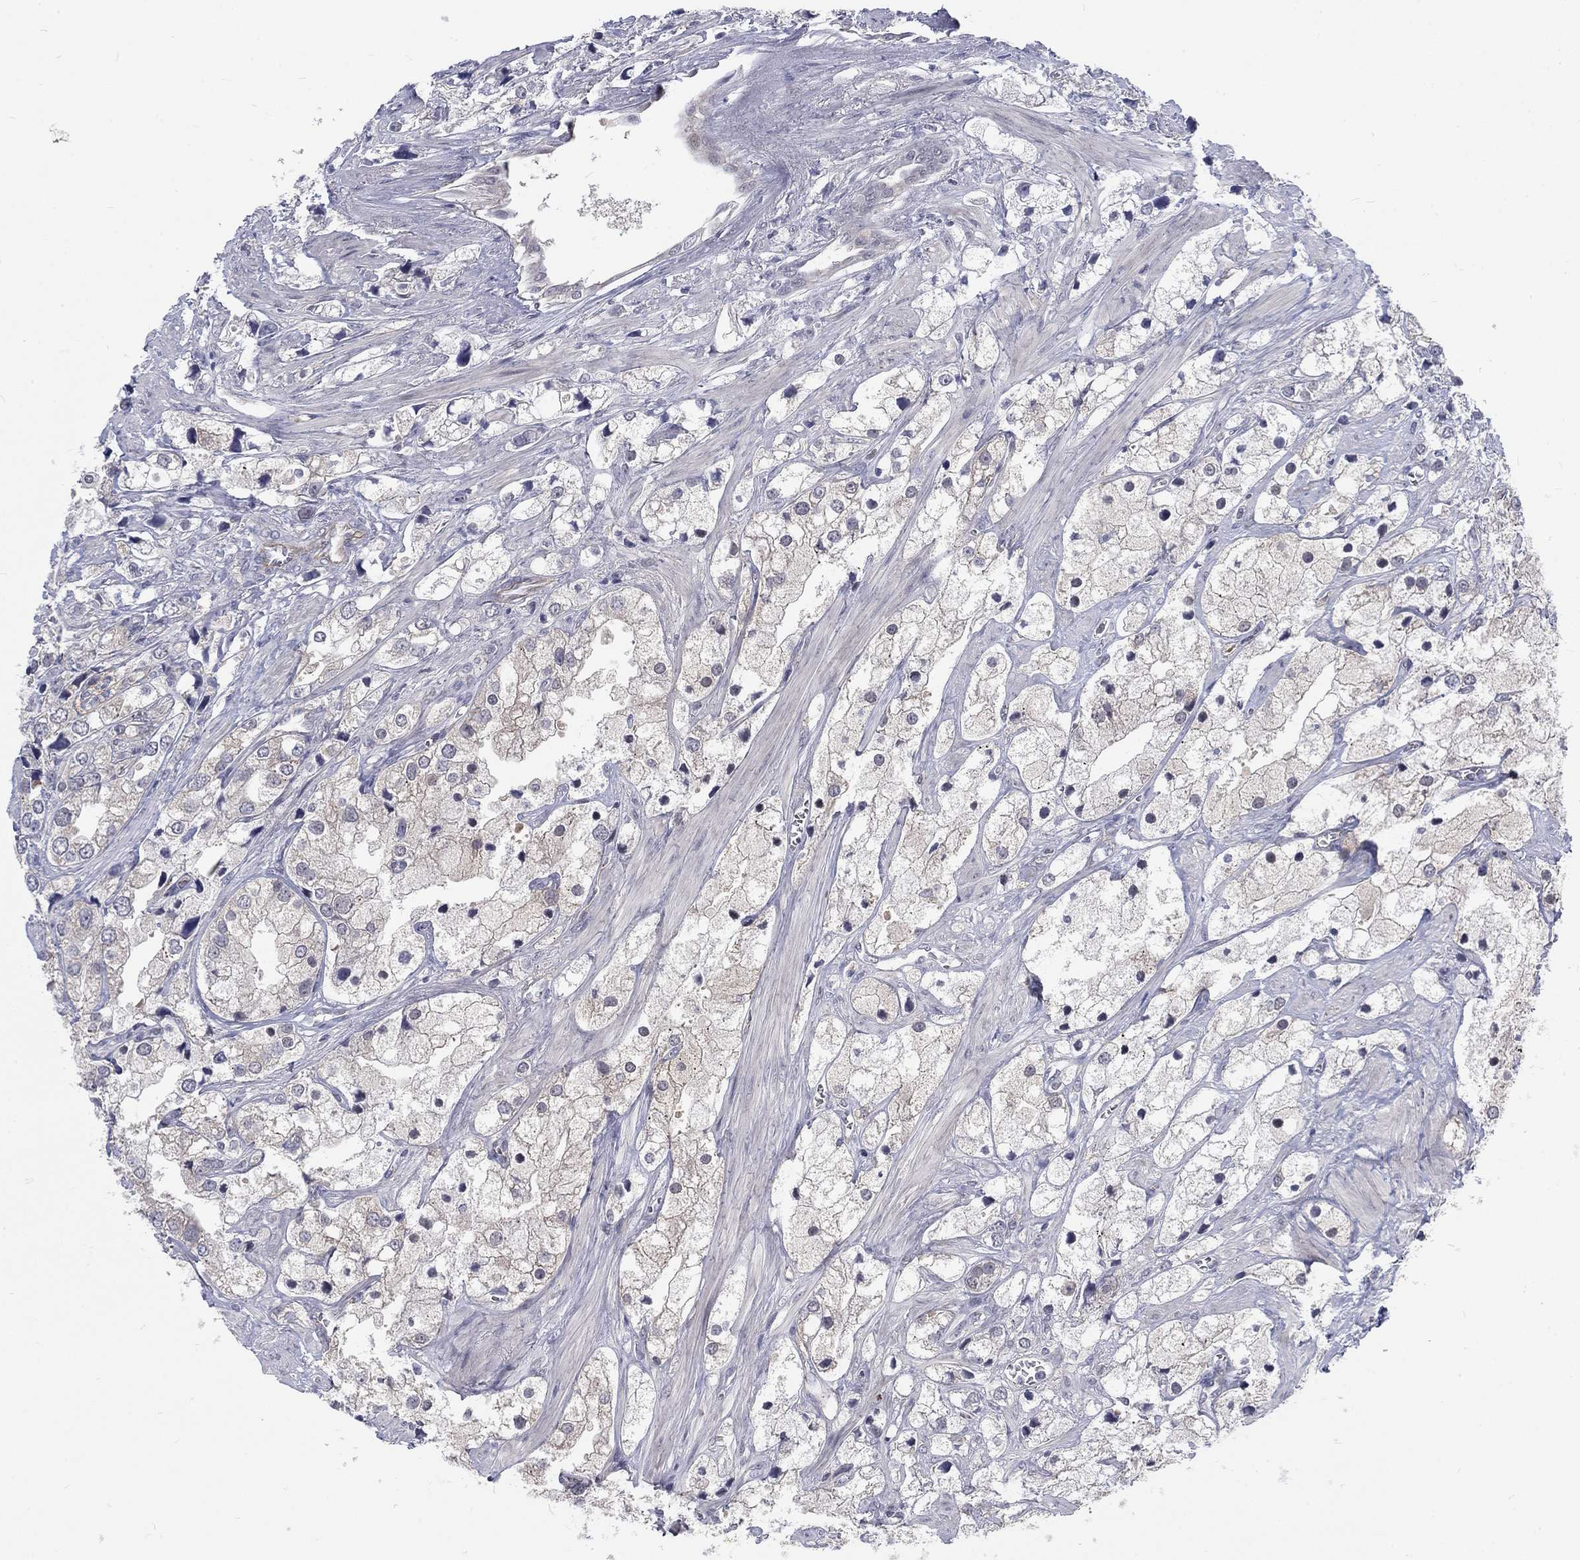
{"staining": {"intensity": "negative", "quantity": "none", "location": "none"}, "tissue": "prostate cancer", "cell_type": "Tumor cells", "image_type": "cancer", "snomed": [{"axis": "morphology", "description": "Adenocarcinoma, NOS"}, {"axis": "topography", "description": "Prostate and seminal vesicle, NOS"}, {"axis": "topography", "description": "Prostate"}], "caption": "Immunohistochemistry (IHC) of prostate cancer reveals no staining in tumor cells.", "gene": "PHKA1", "patient": {"sex": "male", "age": 79}}